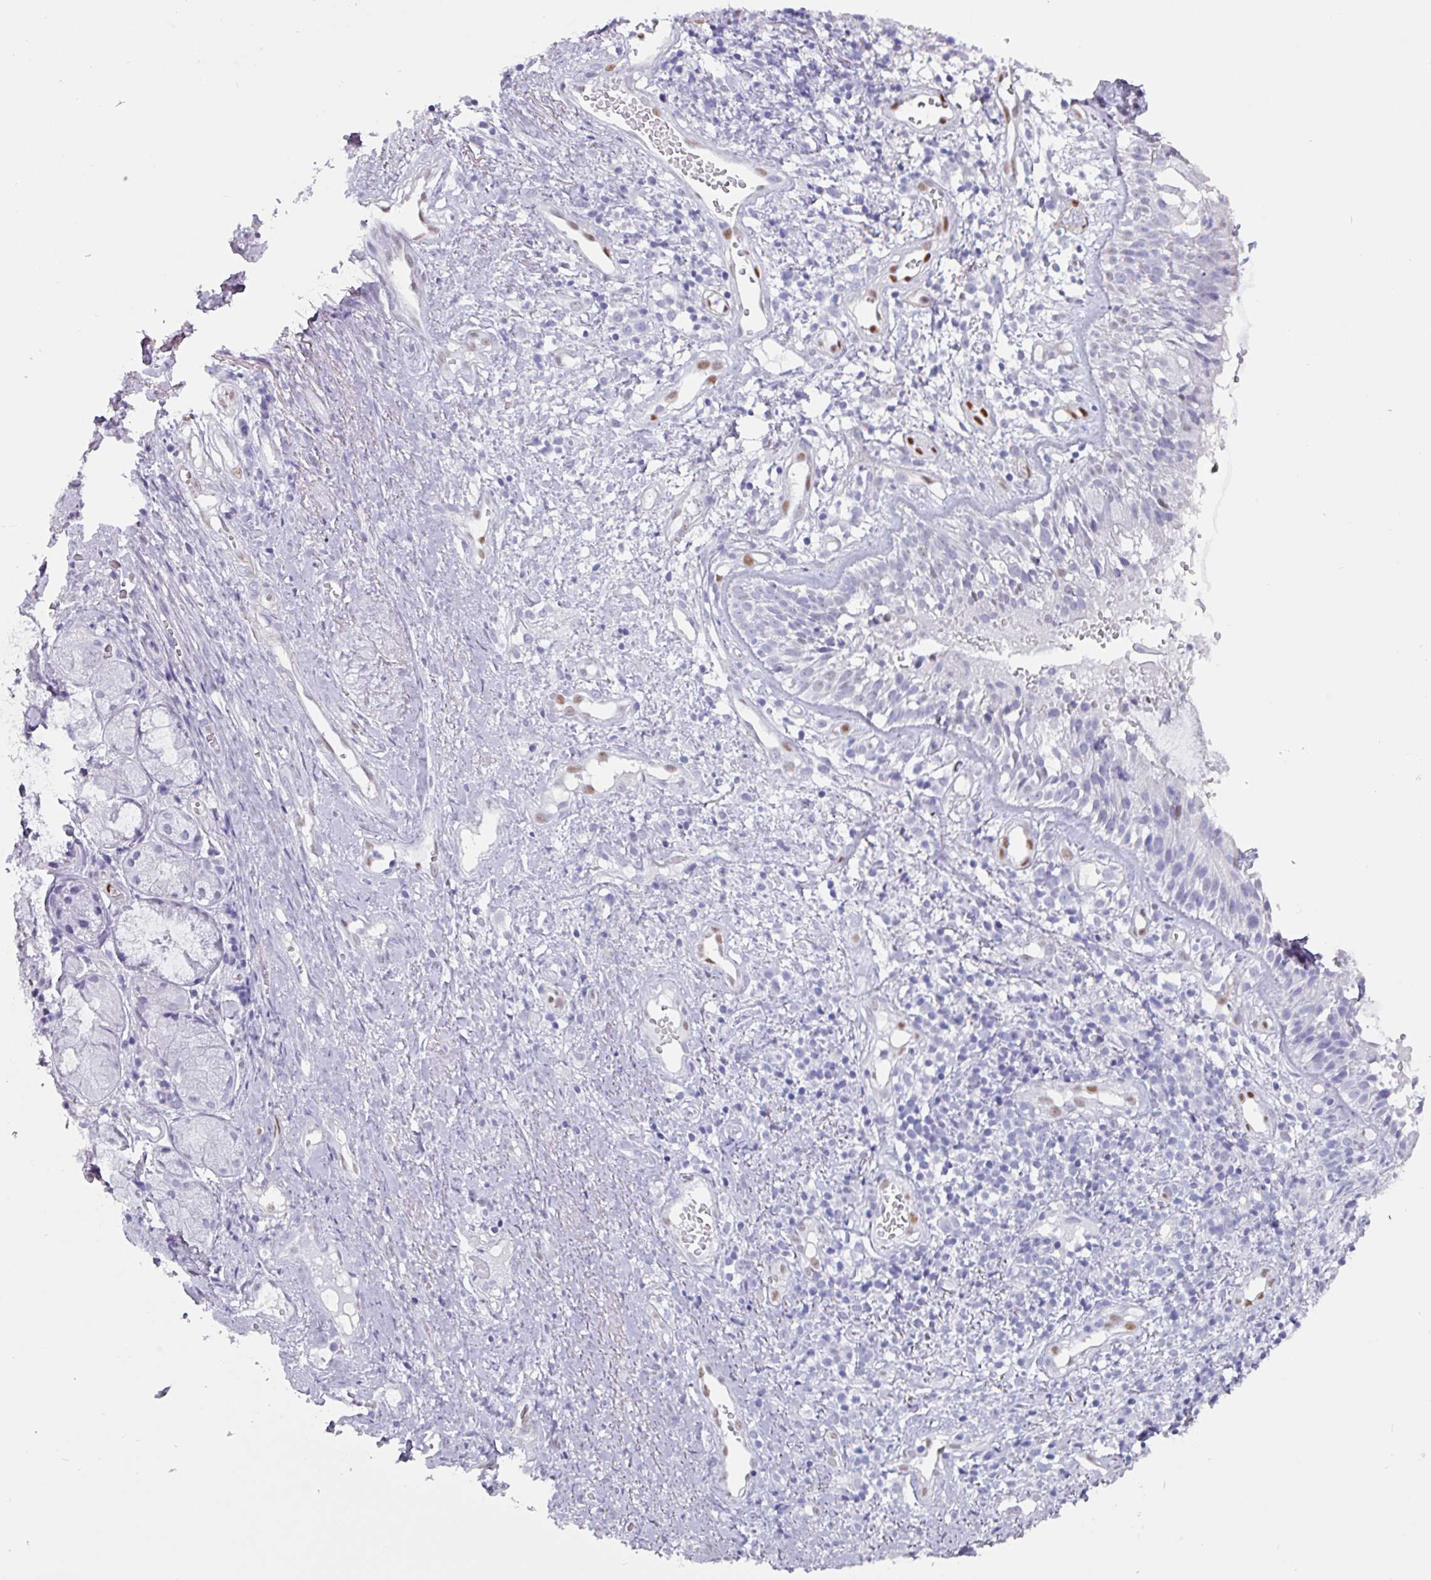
{"staining": {"intensity": "negative", "quantity": "none", "location": "none"}, "tissue": "nasopharynx", "cell_type": "Respiratory epithelial cells", "image_type": "normal", "snomed": [{"axis": "morphology", "description": "Normal tissue, NOS"}, {"axis": "topography", "description": "Cartilage tissue"}, {"axis": "topography", "description": "Nasopharynx"}, {"axis": "topography", "description": "Thyroid gland"}], "caption": "A photomicrograph of nasopharynx stained for a protein demonstrates no brown staining in respiratory epithelial cells. (DAB (3,3'-diaminobenzidine) immunohistochemistry (IHC), high magnification).", "gene": "ZNF816", "patient": {"sex": "male", "age": 63}}